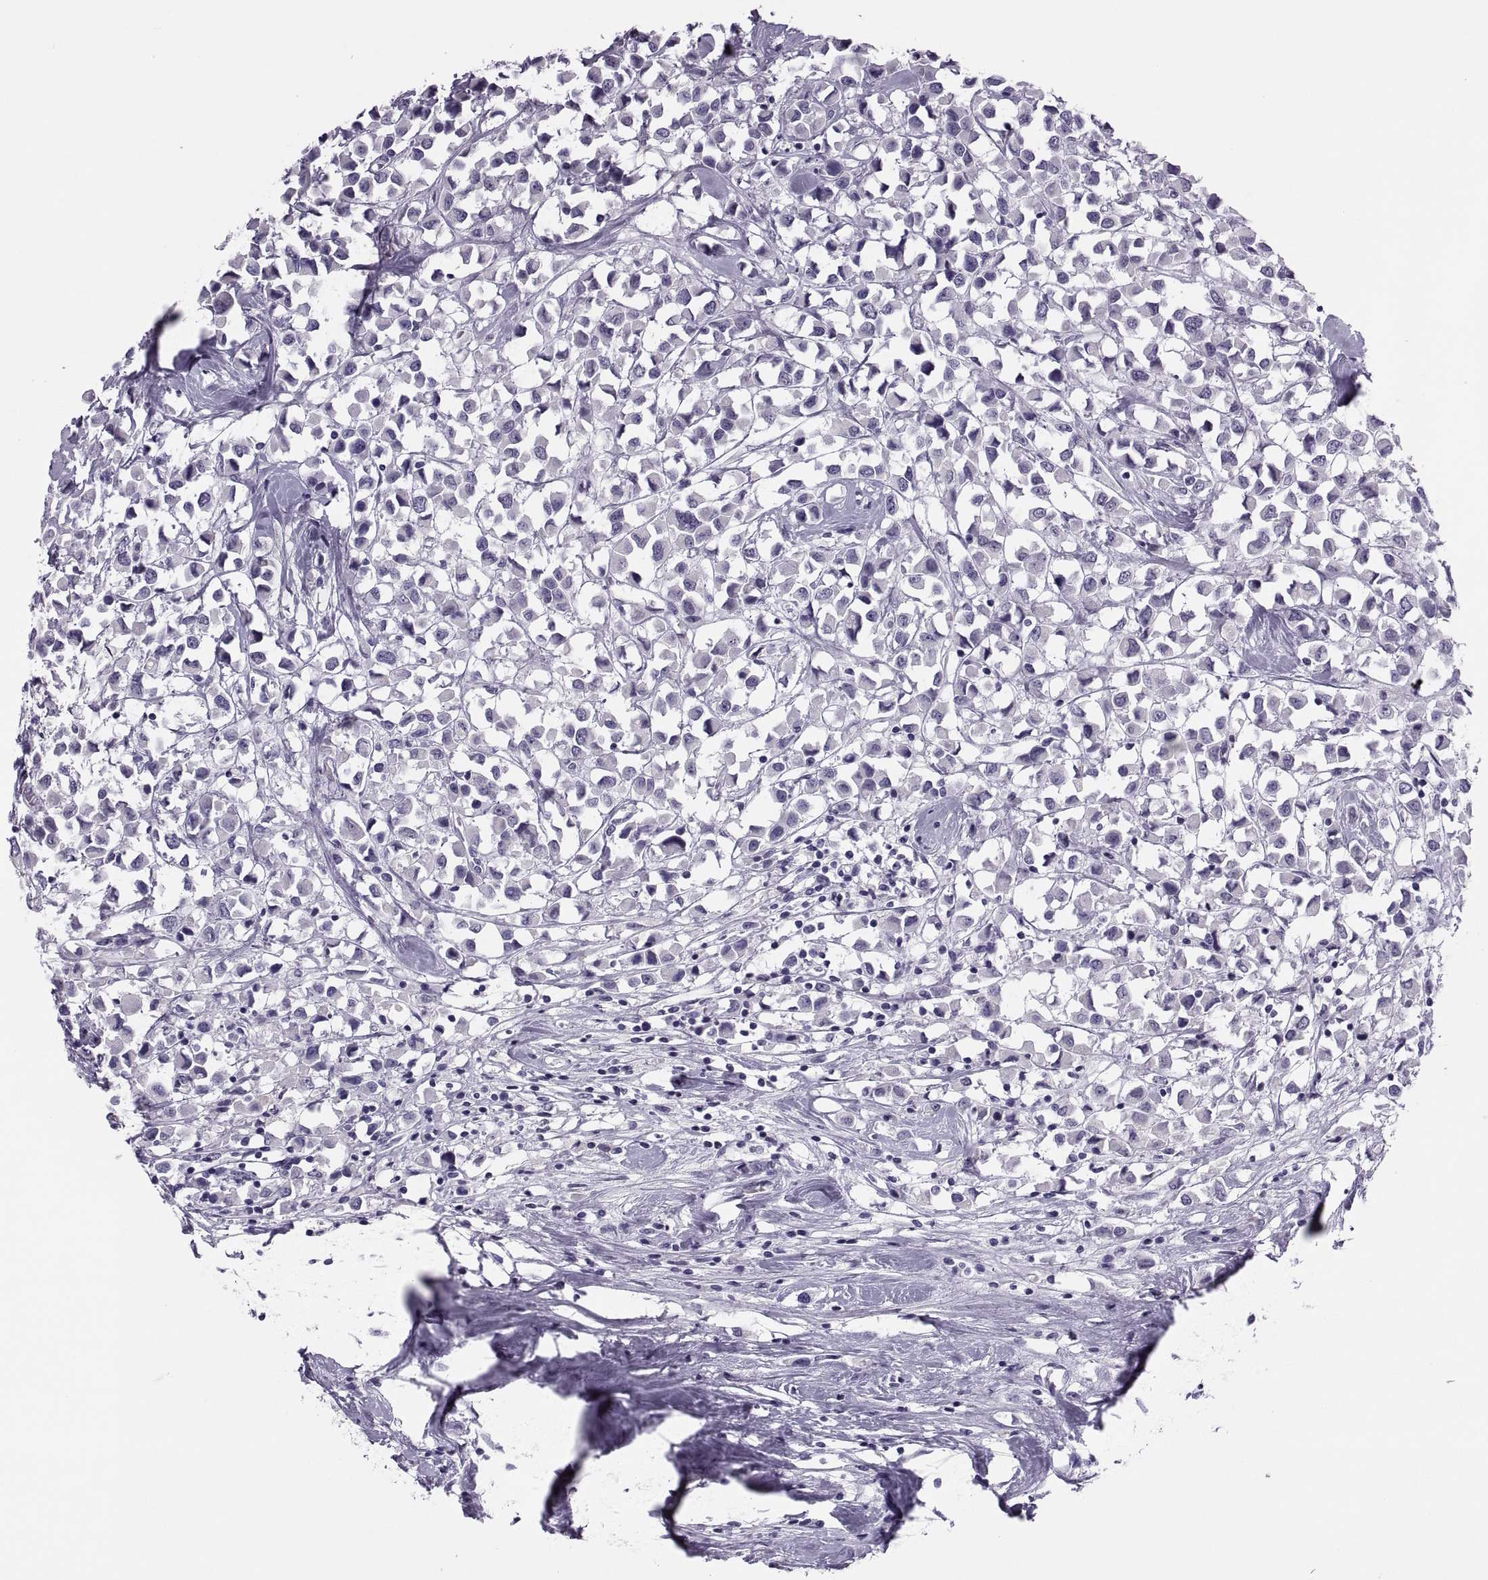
{"staining": {"intensity": "negative", "quantity": "none", "location": "none"}, "tissue": "breast cancer", "cell_type": "Tumor cells", "image_type": "cancer", "snomed": [{"axis": "morphology", "description": "Duct carcinoma"}, {"axis": "topography", "description": "Breast"}], "caption": "The immunohistochemistry (IHC) image has no significant positivity in tumor cells of breast cancer (intraductal carcinoma) tissue.", "gene": "SYNGR4", "patient": {"sex": "female", "age": 61}}